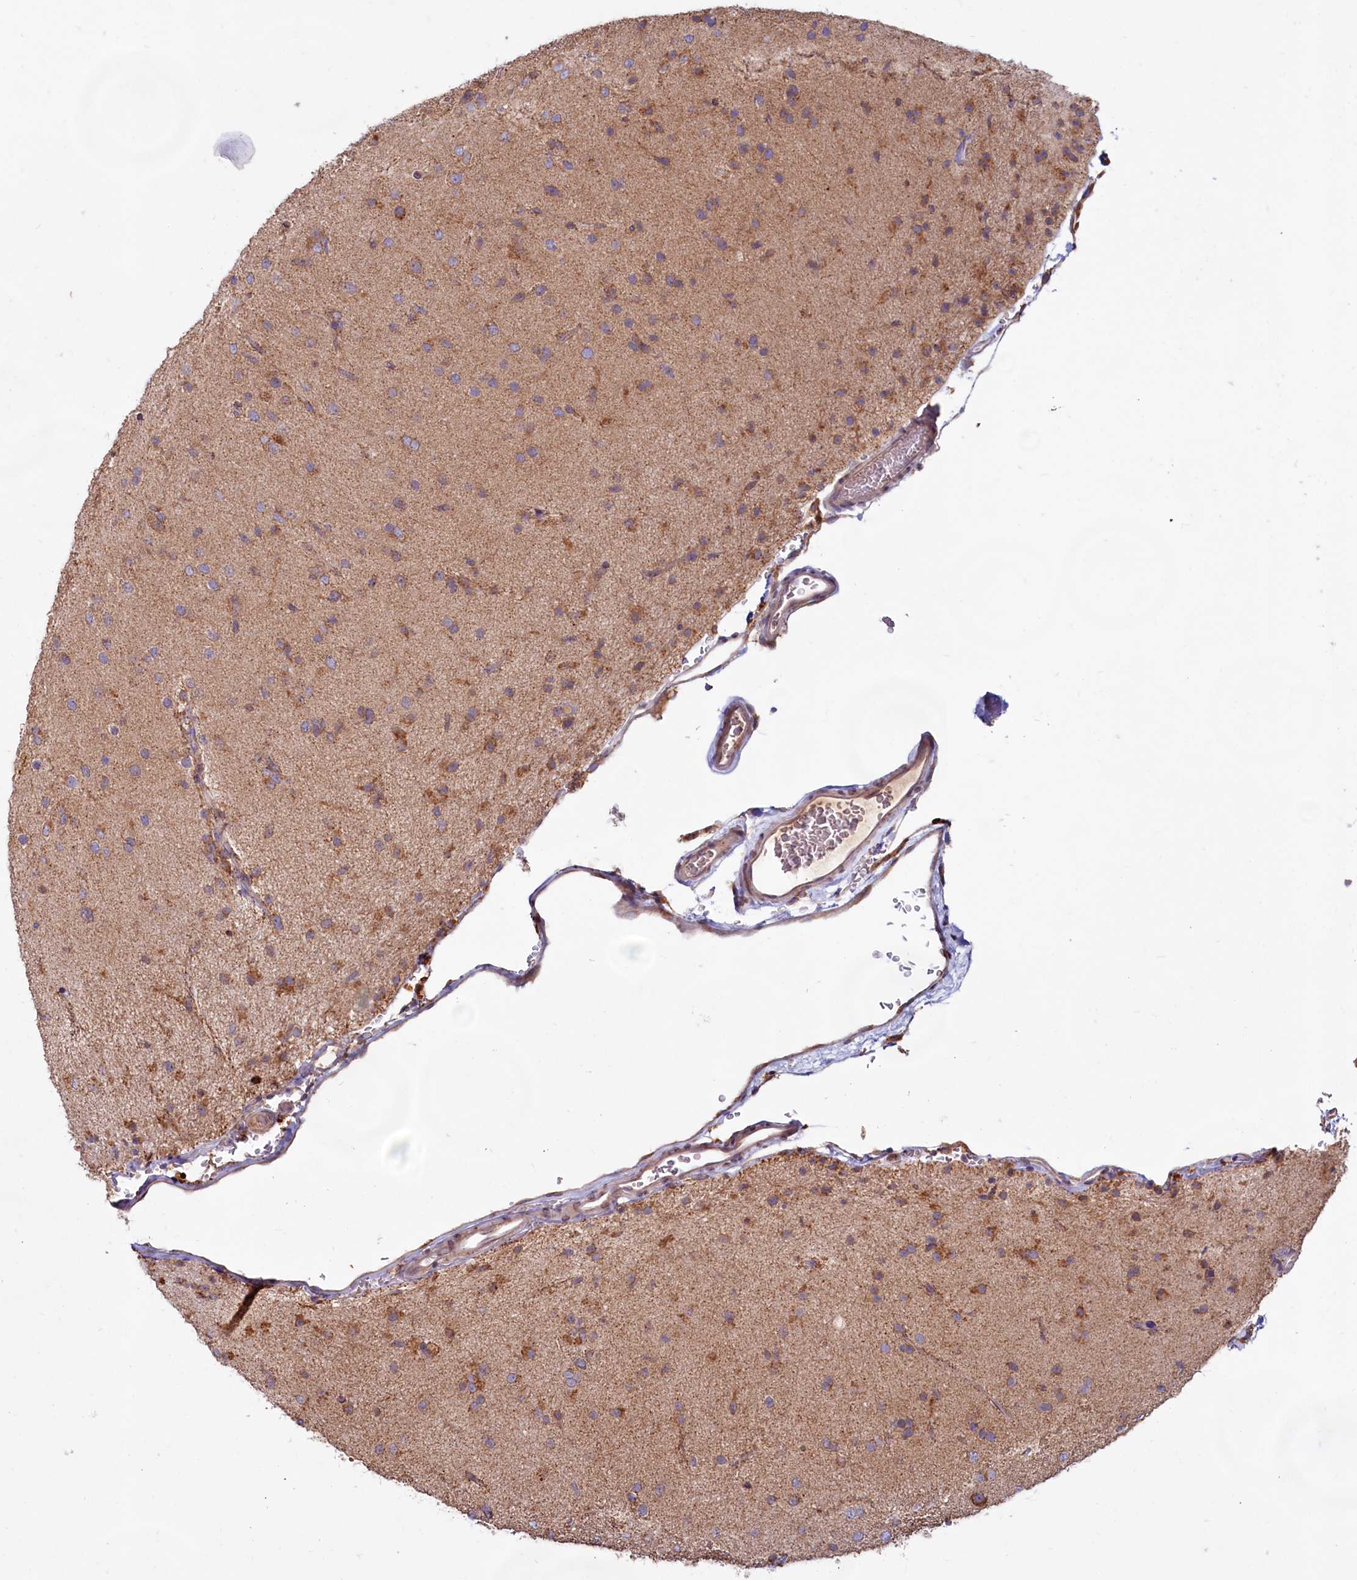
{"staining": {"intensity": "moderate", "quantity": "<25%", "location": "cytoplasmic/membranous"}, "tissue": "glioma", "cell_type": "Tumor cells", "image_type": "cancer", "snomed": [{"axis": "morphology", "description": "Glioma, malignant, Low grade"}, {"axis": "topography", "description": "Brain"}], "caption": "Glioma was stained to show a protein in brown. There is low levels of moderate cytoplasmic/membranous expression in about <25% of tumor cells. (IHC, brightfield microscopy, high magnification).", "gene": "TBC1D19", "patient": {"sex": "male", "age": 65}}